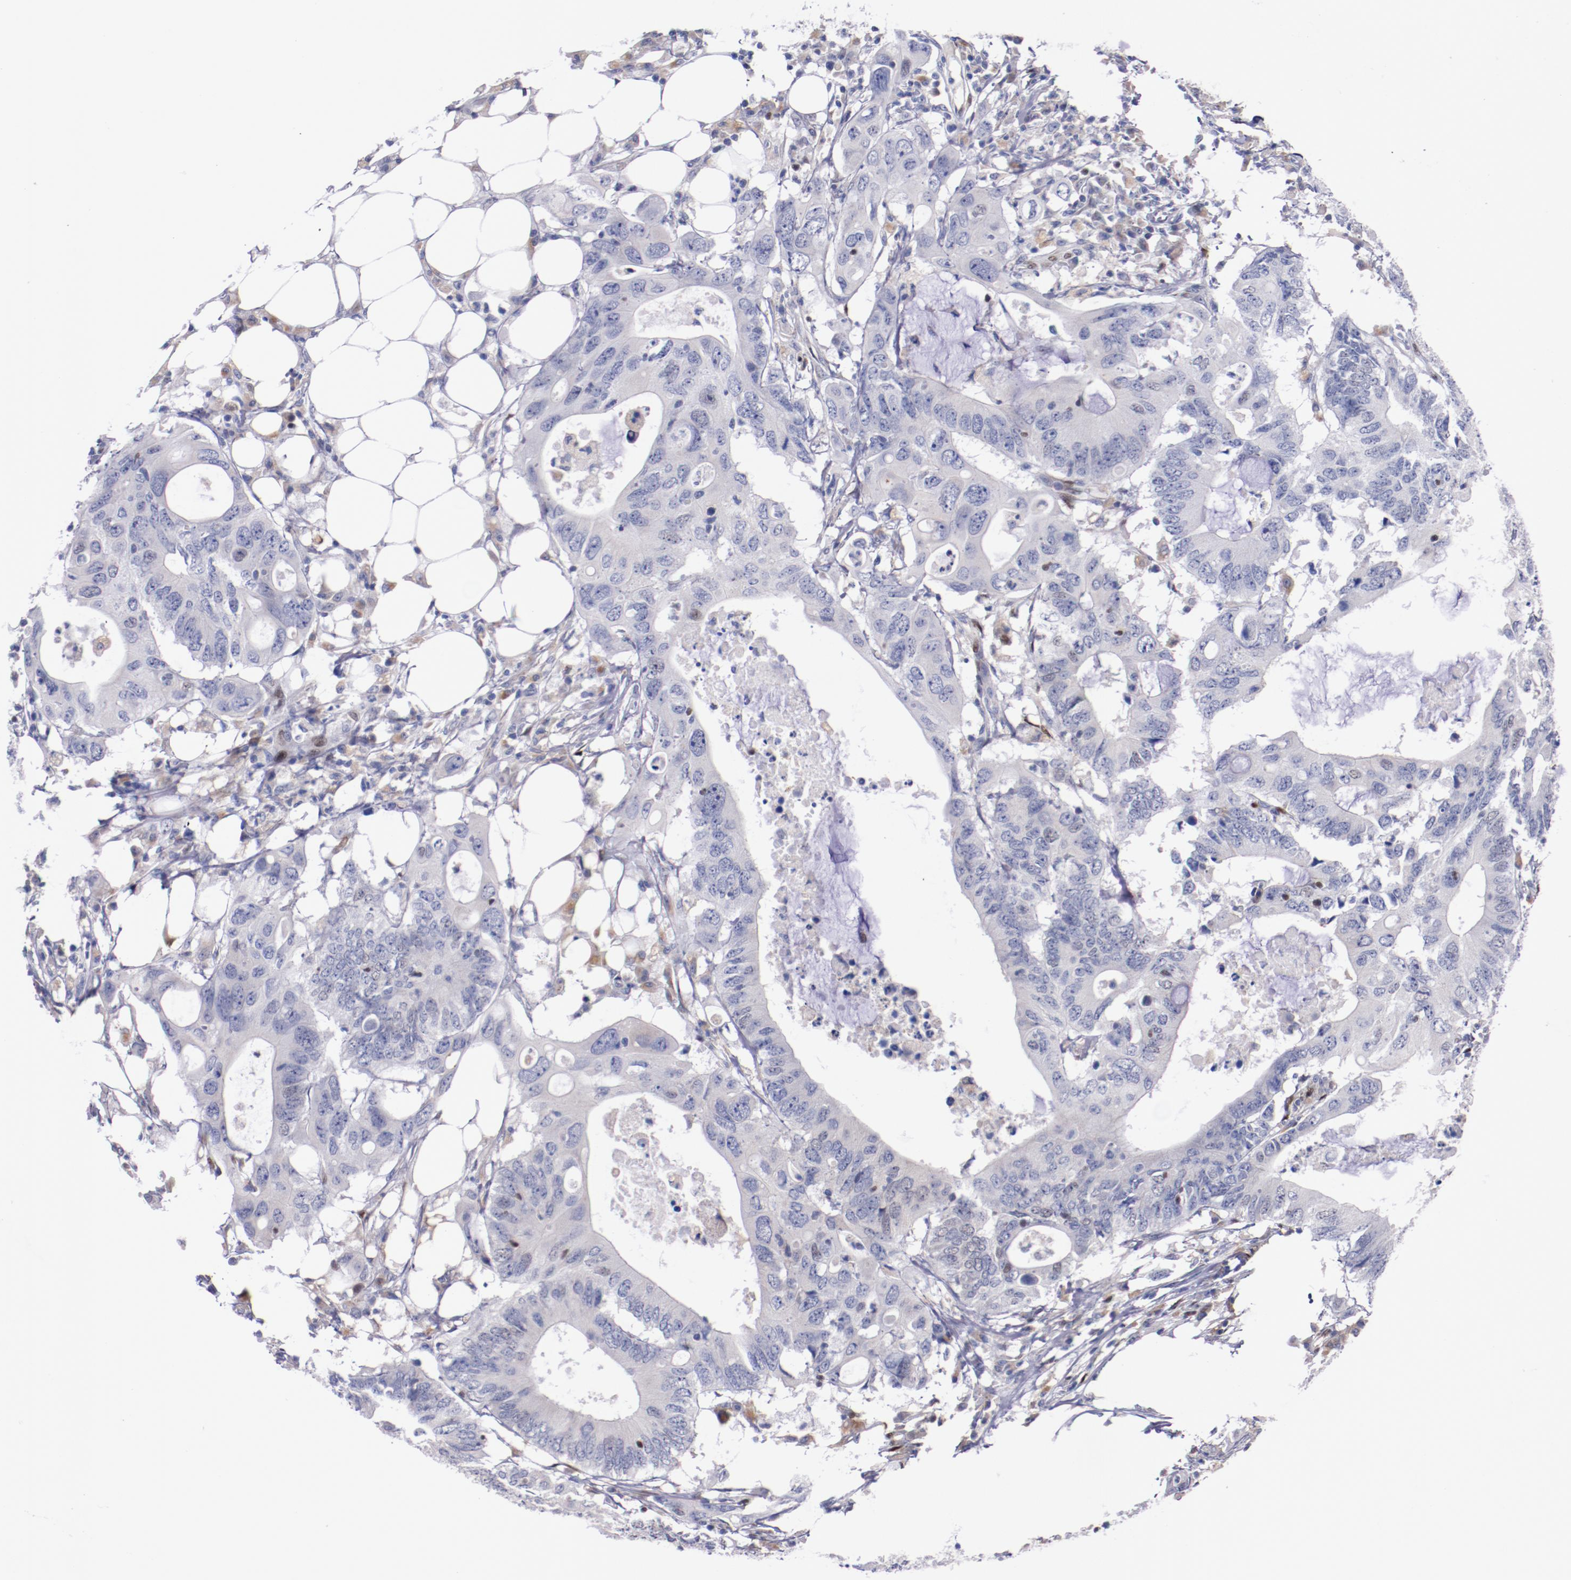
{"staining": {"intensity": "negative", "quantity": "none", "location": "none"}, "tissue": "colorectal cancer", "cell_type": "Tumor cells", "image_type": "cancer", "snomed": [{"axis": "morphology", "description": "Adenocarcinoma, NOS"}, {"axis": "topography", "description": "Colon"}], "caption": "The micrograph reveals no staining of tumor cells in colorectal cancer. (DAB IHC visualized using brightfield microscopy, high magnification).", "gene": "SRF", "patient": {"sex": "male", "age": 71}}